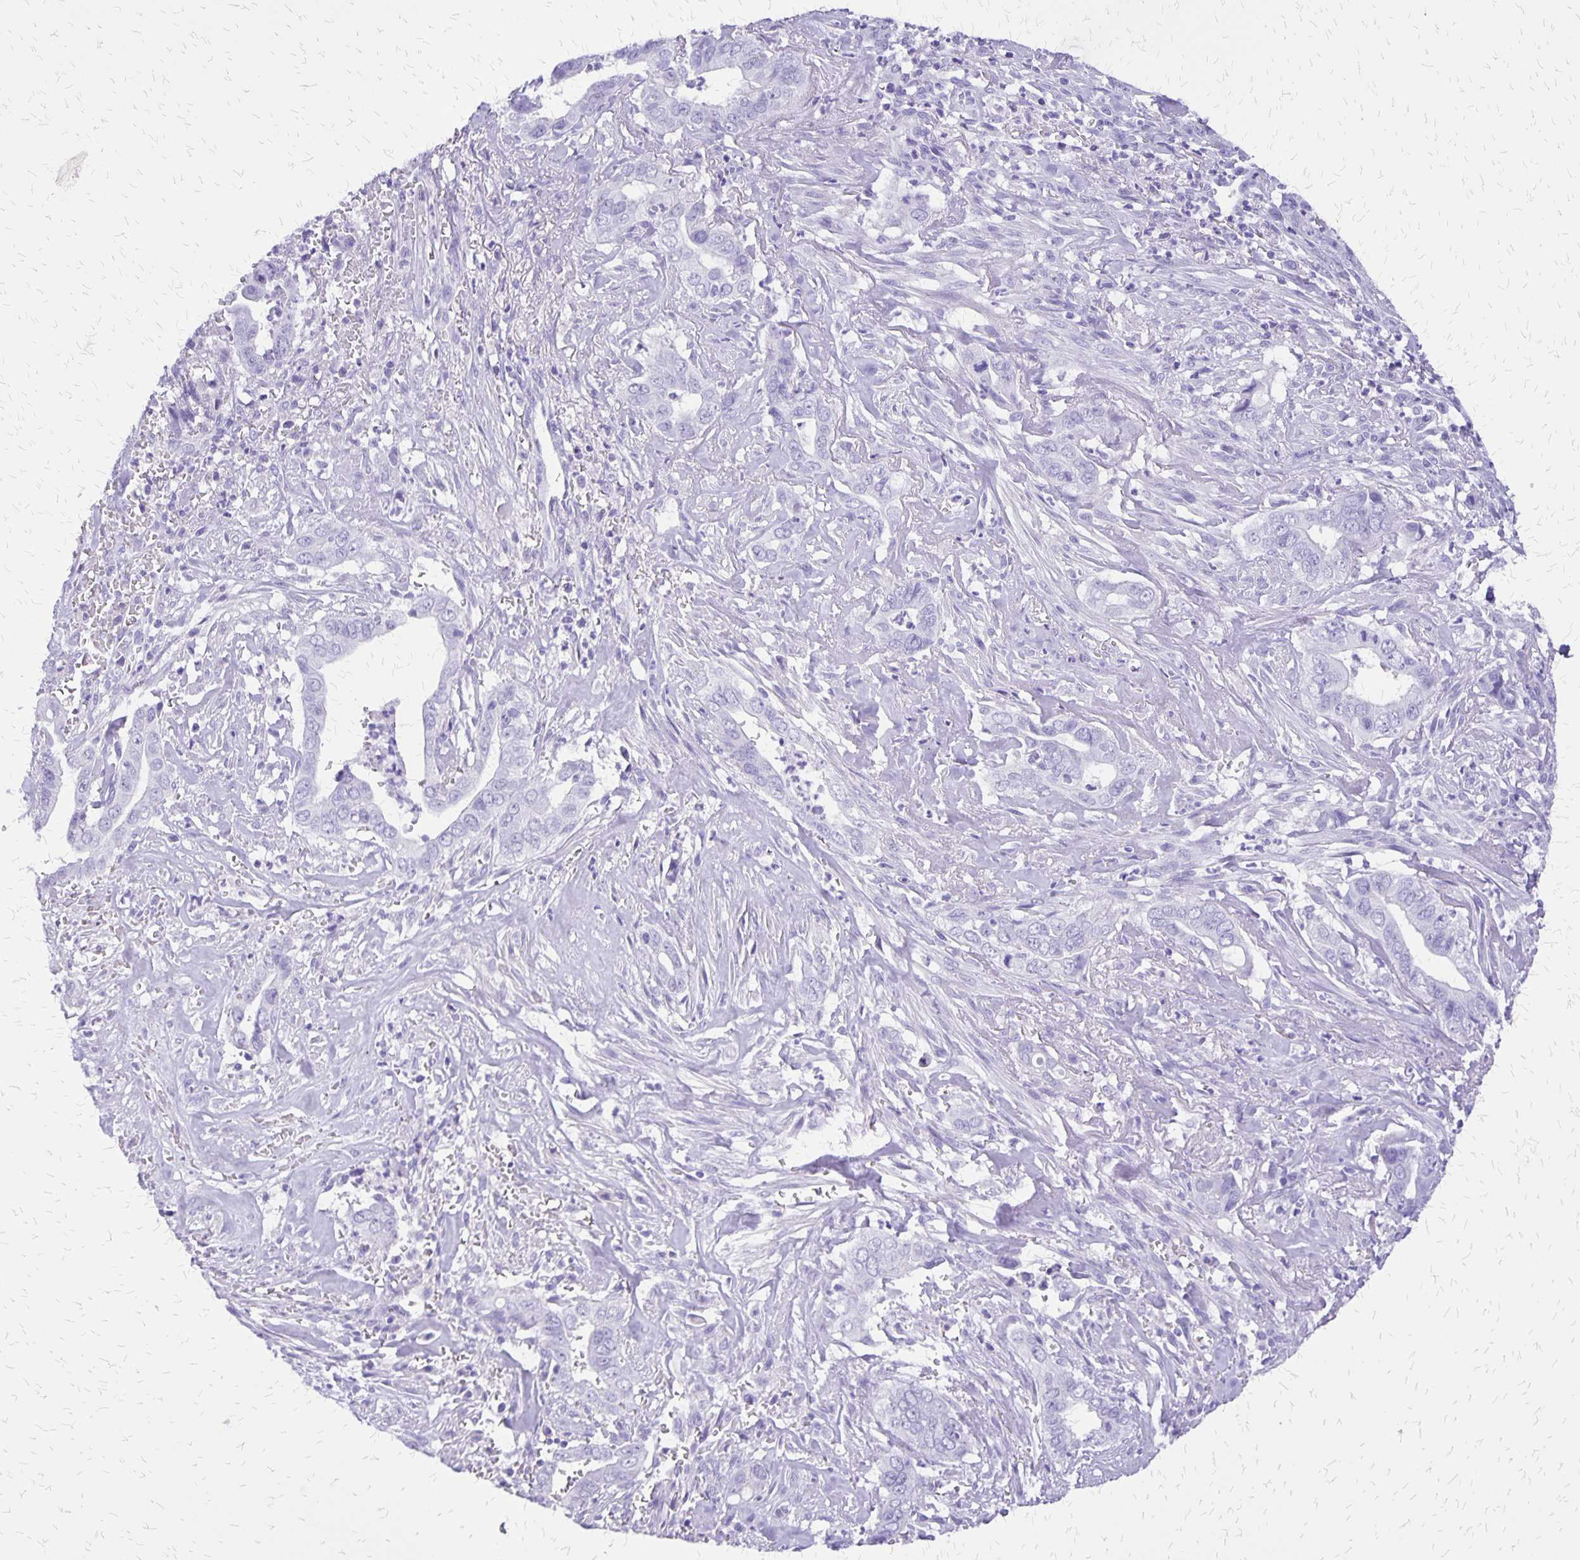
{"staining": {"intensity": "negative", "quantity": "none", "location": "none"}, "tissue": "liver cancer", "cell_type": "Tumor cells", "image_type": "cancer", "snomed": [{"axis": "morphology", "description": "Cholangiocarcinoma"}, {"axis": "topography", "description": "Liver"}], "caption": "IHC photomicrograph of neoplastic tissue: cholangiocarcinoma (liver) stained with DAB displays no significant protein staining in tumor cells. (DAB immunohistochemistry with hematoxylin counter stain).", "gene": "SLC13A2", "patient": {"sex": "female", "age": 79}}